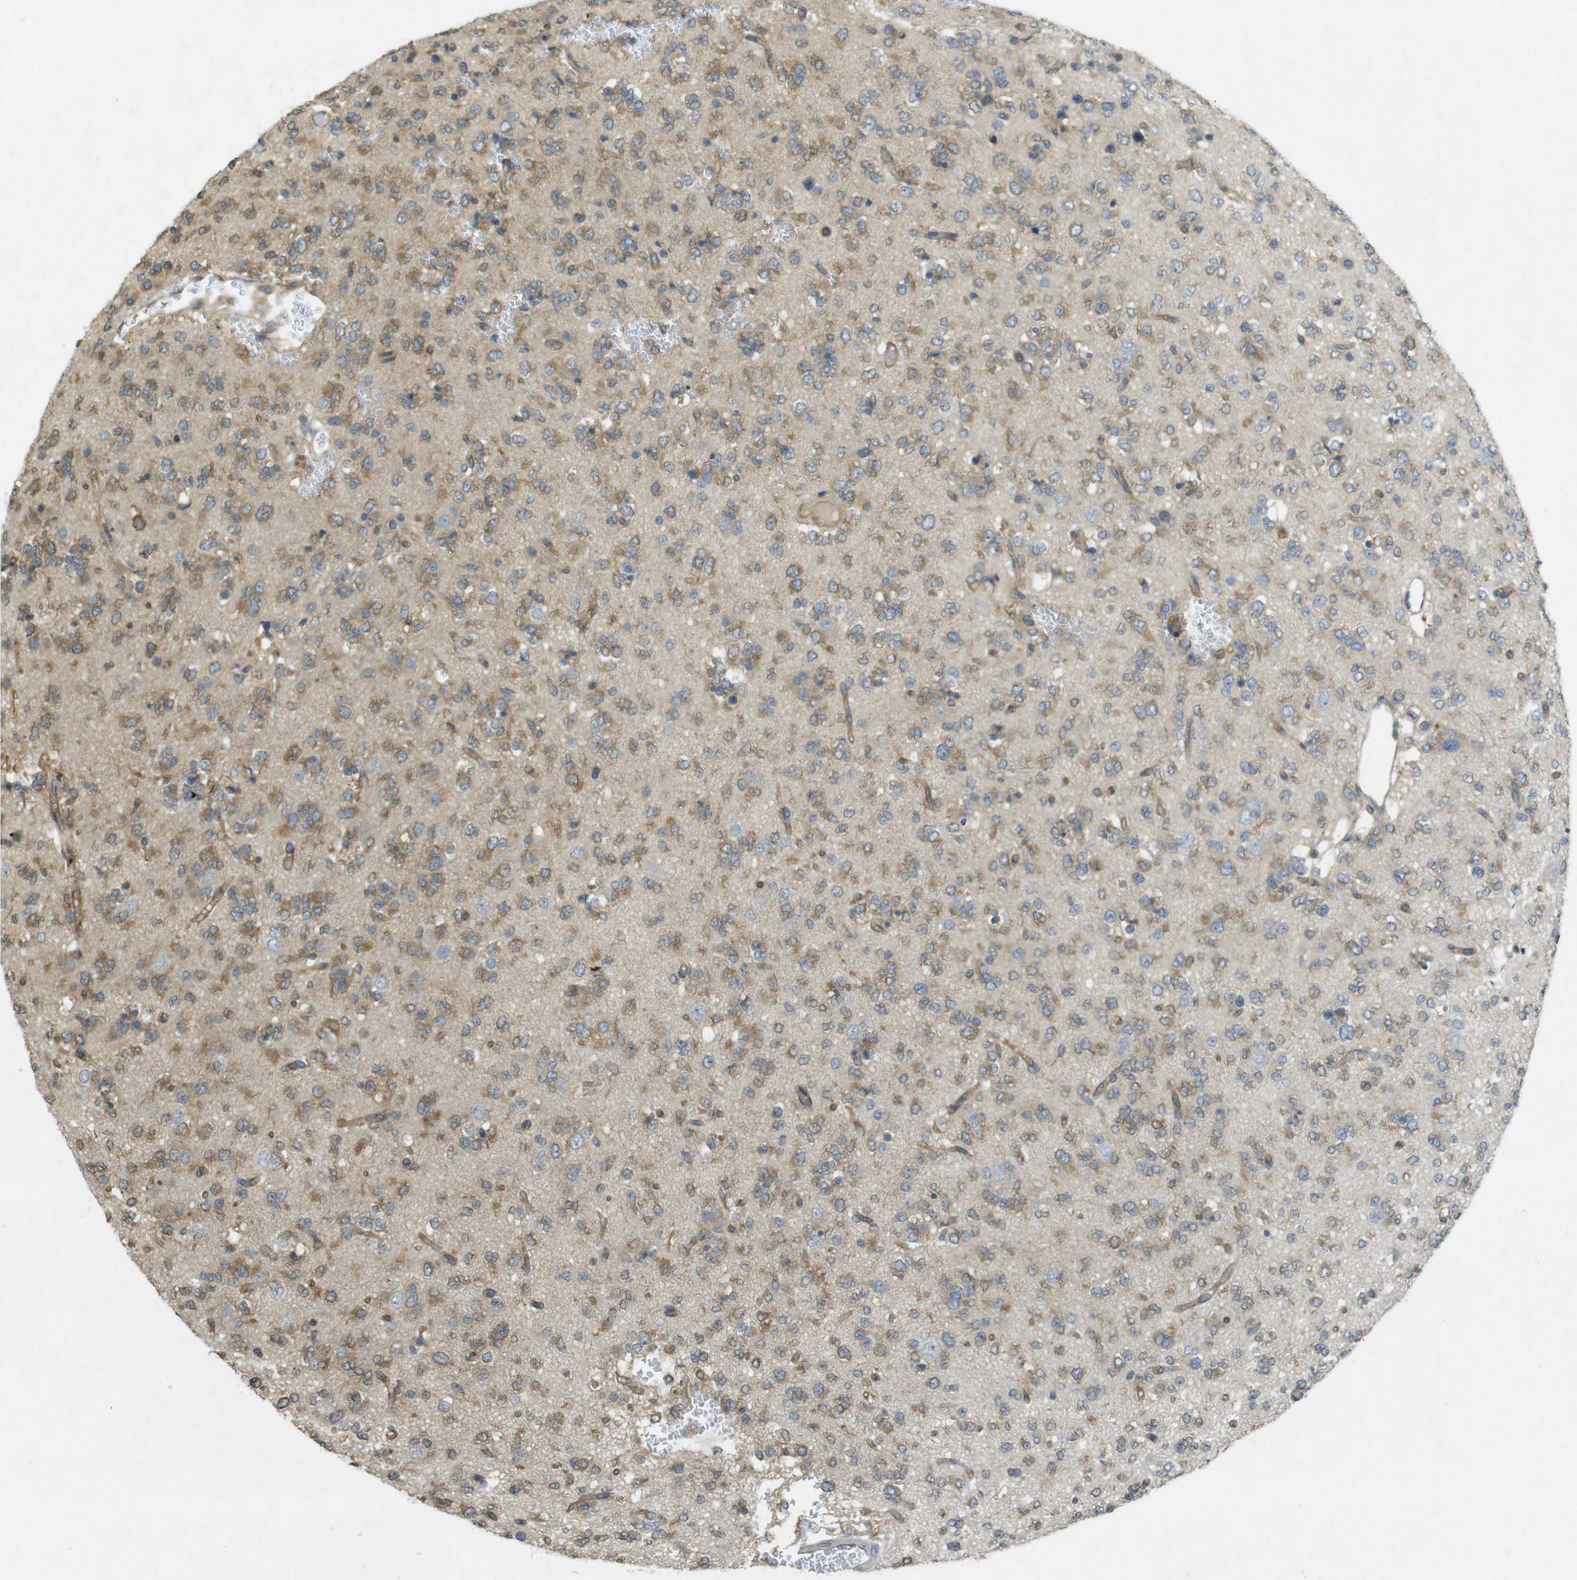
{"staining": {"intensity": "moderate", "quantity": ">75%", "location": "cytoplasmic/membranous"}, "tissue": "glioma", "cell_type": "Tumor cells", "image_type": "cancer", "snomed": [{"axis": "morphology", "description": "Glioma, malignant, Low grade"}, {"axis": "topography", "description": "Brain"}], "caption": "Immunohistochemistry image of neoplastic tissue: human glioma stained using IHC reveals medium levels of moderate protein expression localized specifically in the cytoplasmic/membranous of tumor cells, appearing as a cytoplasmic/membranous brown color.", "gene": "KIF5B", "patient": {"sex": "male", "age": 38}}